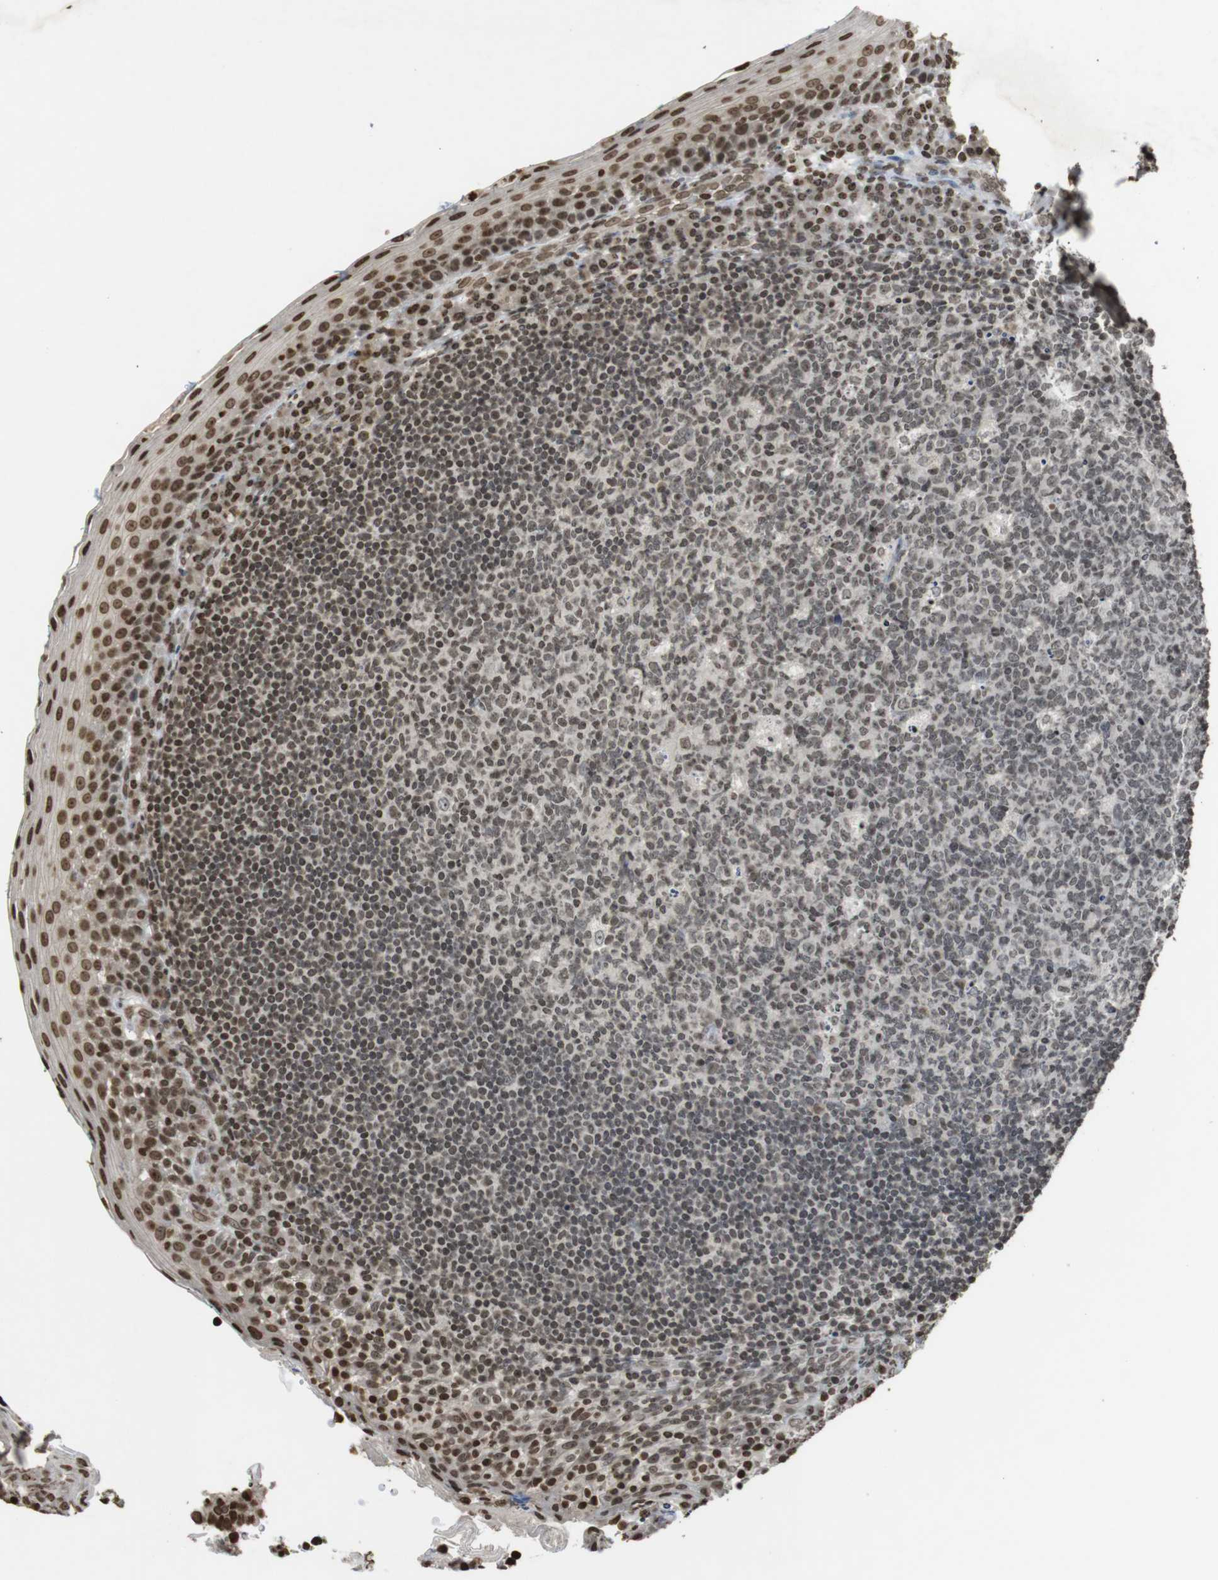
{"staining": {"intensity": "weak", "quantity": "25%-75%", "location": "nuclear"}, "tissue": "tonsil", "cell_type": "Germinal center cells", "image_type": "normal", "snomed": [{"axis": "morphology", "description": "Normal tissue, NOS"}, {"axis": "topography", "description": "Tonsil"}], "caption": "Protein staining by immunohistochemistry exhibits weak nuclear staining in about 25%-75% of germinal center cells in benign tonsil. (Stains: DAB (3,3'-diaminobenzidine) in brown, nuclei in blue, Microscopy: brightfield microscopy at high magnification).", "gene": "FOXA3", "patient": {"sex": "male", "age": 17}}